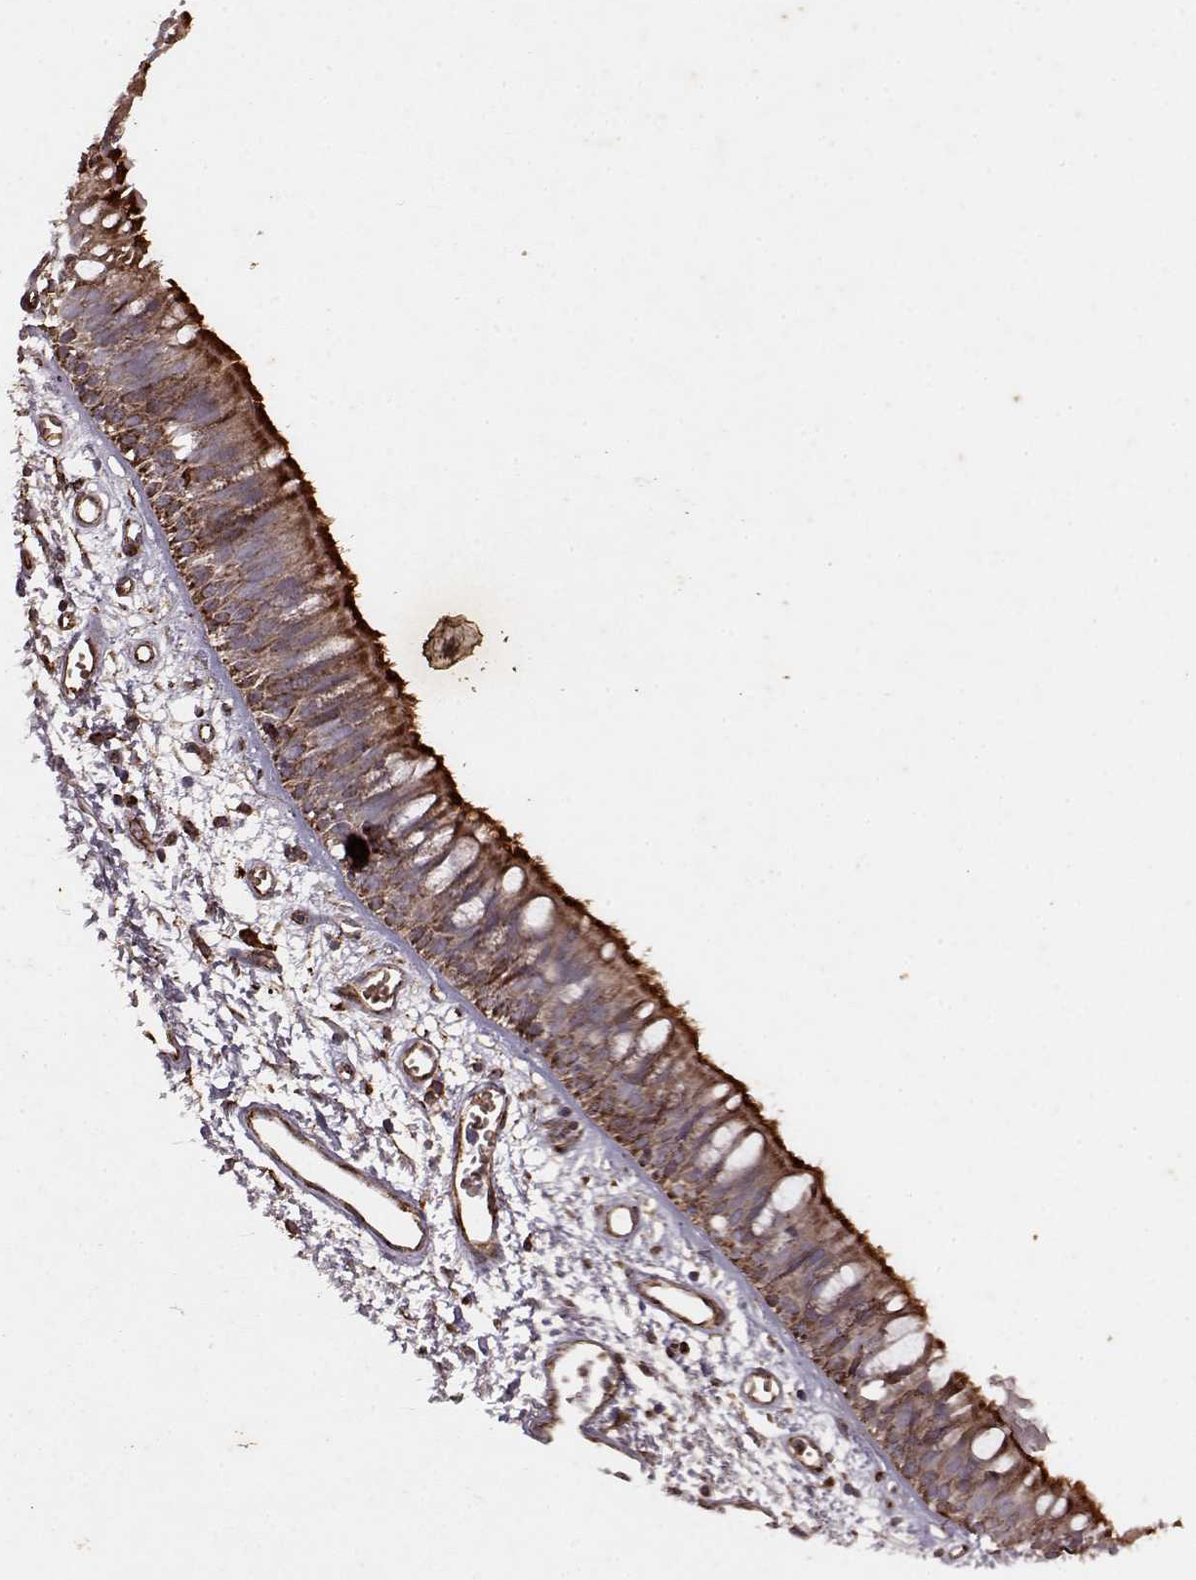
{"staining": {"intensity": "strong", "quantity": ">75%", "location": "cytoplasmic/membranous"}, "tissue": "bronchus", "cell_type": "Respiratory epithelial cells", "image_type": "normal", "snomed": [{"axis": "morphology", "description": "Normal tissue, NOS"}, {"axis": "morphology", "description": "Squamous cell carcinoma, NOS"}, {"axis": "topography", "description": "Cartilage tissue"}, {"axis": "topography", "description": "Bronchus"}, {"axis": "topography", "description": "Lung"}], "caption": "Respiratory epithelial cells demonstrate high levels of strong cytoplasmic/membranous positivity in about >75% of cells in normal bronchus. The staining is performed using DAB brown chromogen to label protein expression. The nuclei are counter-stained blue using hematoxylin.", "gene": "ENSG00000285130", "patient": {"sex": "male", "age": 66}}